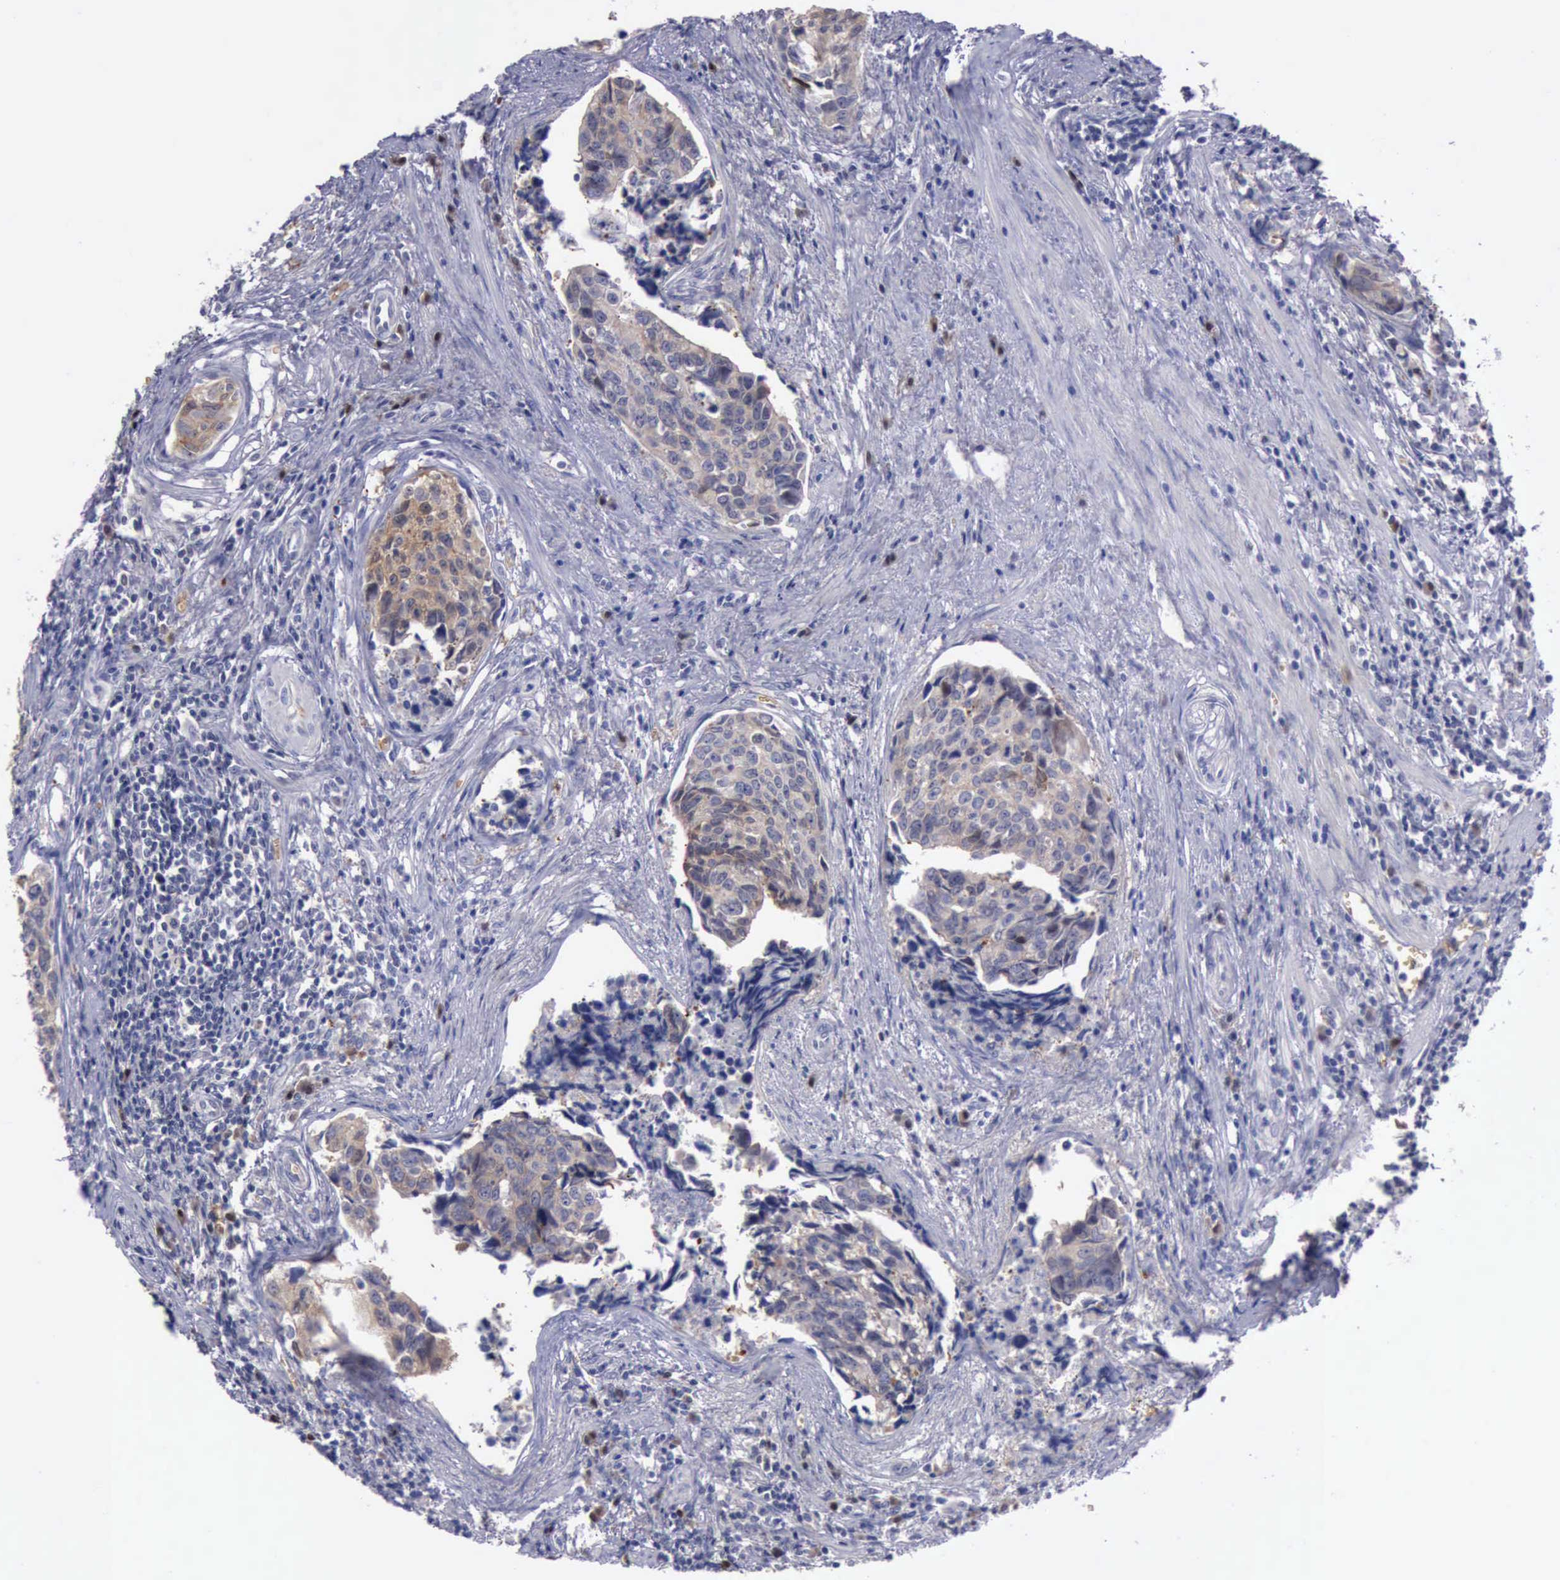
{"staining": {"intensity": "weak", "quantity": ">75%", "location": "cytoplasmic/membranous"}, "tissue": "urothelial cancer", "cell_type": "Tumor cells", "image_type": "cancer", "snomed": [{"axis": "morphology", "description": "Urothelial carcinoma, High grade"}, {"axis": "topography", "description": "Urinary bladder"}], "caption": "Urothelial cancer stained with a brown dye reveals weak cytoplasmic/membranous positive expression in approximately >75% of tumor cells.", "gene": "CEP128", "patient": {"sex": "male", "age": 81}}